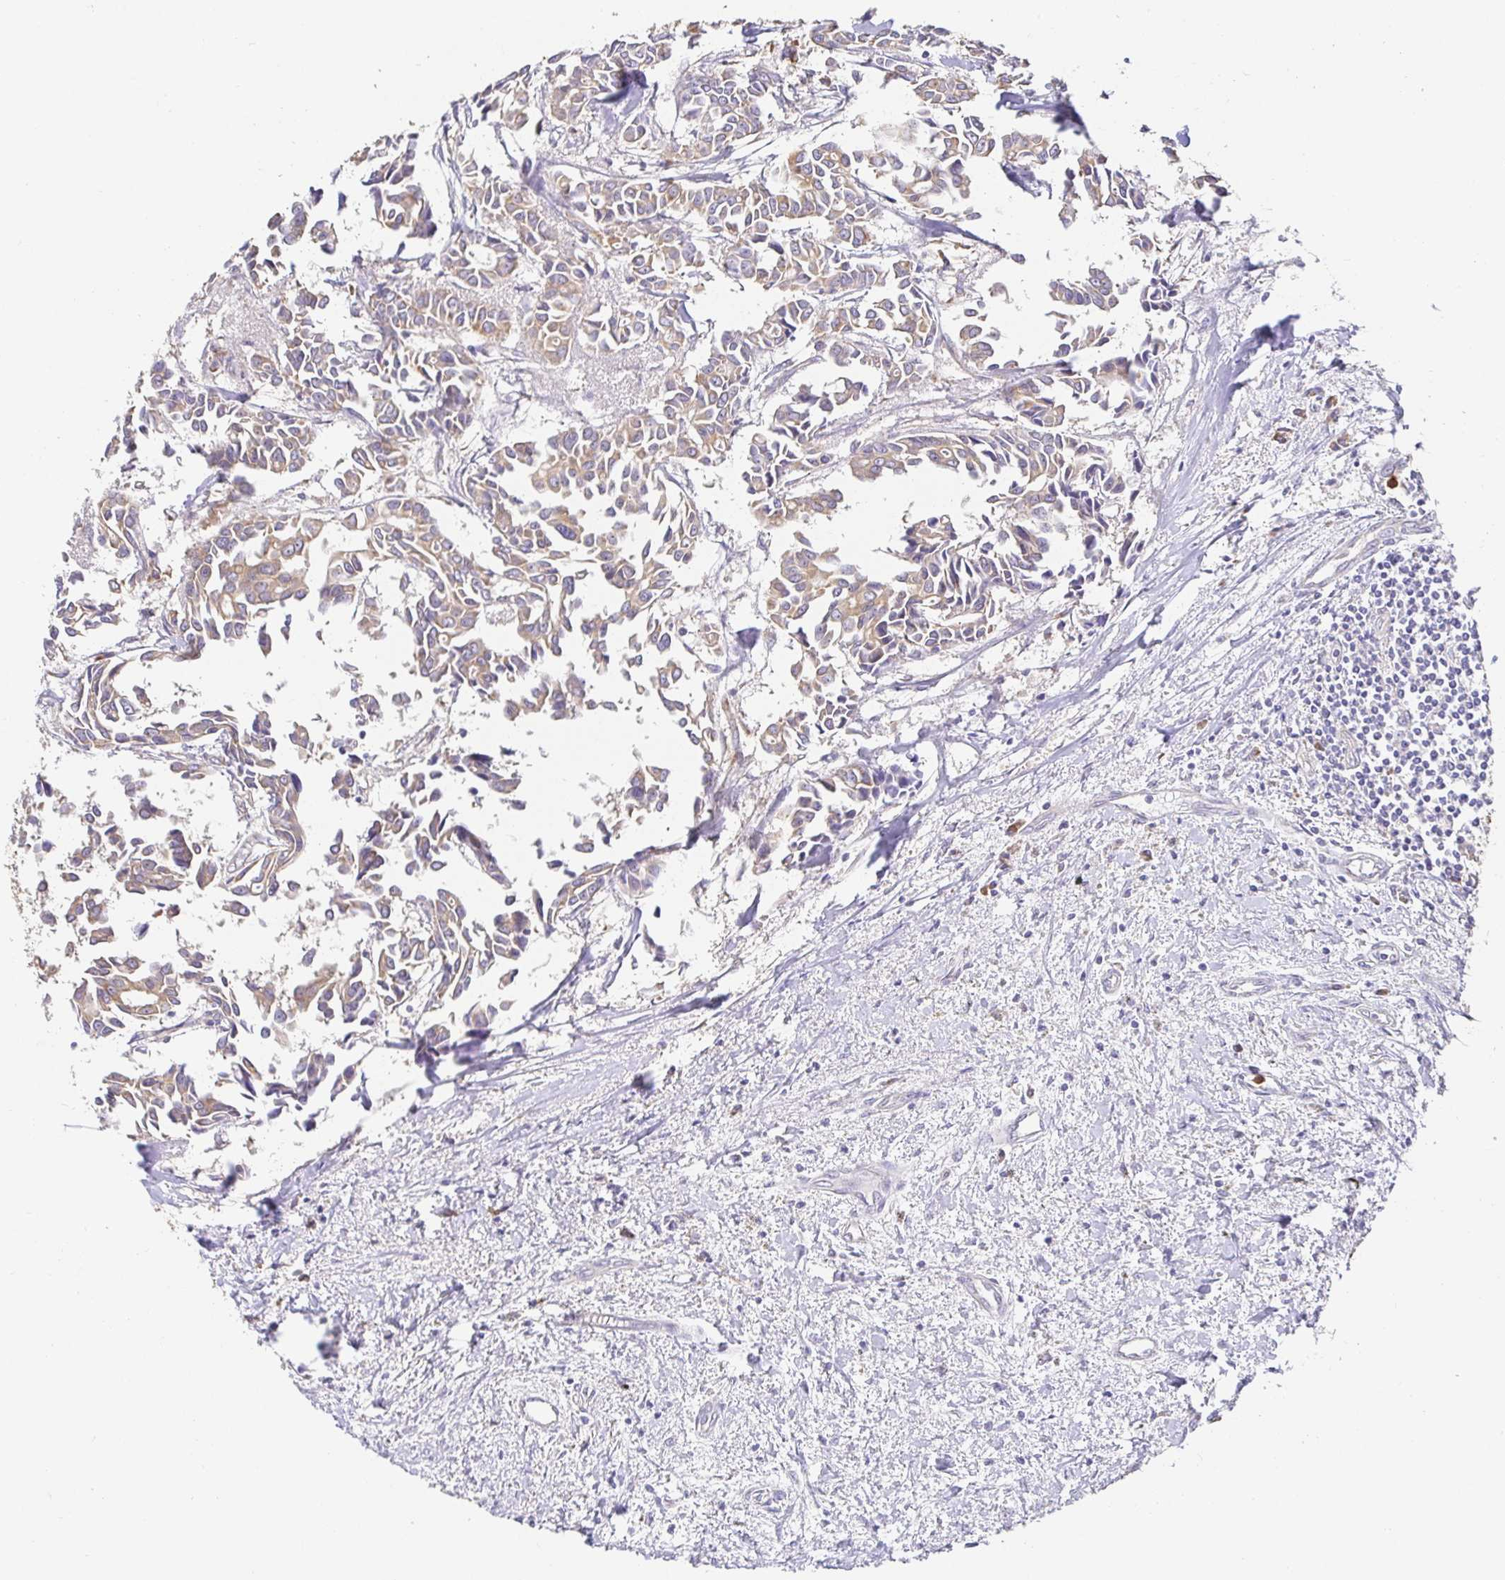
{"staining": {"intensity": "weak", "quantity": ">75%", "location": "cytoplasmic/membranous"}, "tissue": "breast cancer", "cell_type": "Tumor cells", "image_type": "cancer", "snomed": [{"axis": "morphology", "description": "Duct carcinoma"}, {"axis": "topography", "description": "Breast"}], "caption": "Protein analysis of breast cancer tissue displays weak cytoplasmic/membranous positivity in about >75% of tumor cells. (DAB (3,3'-diaminobenzidine) IHC with brightfield microscopy, high magnification).", "gene": "PDPK1", "patient": {"sex": "female", "age": 54}}